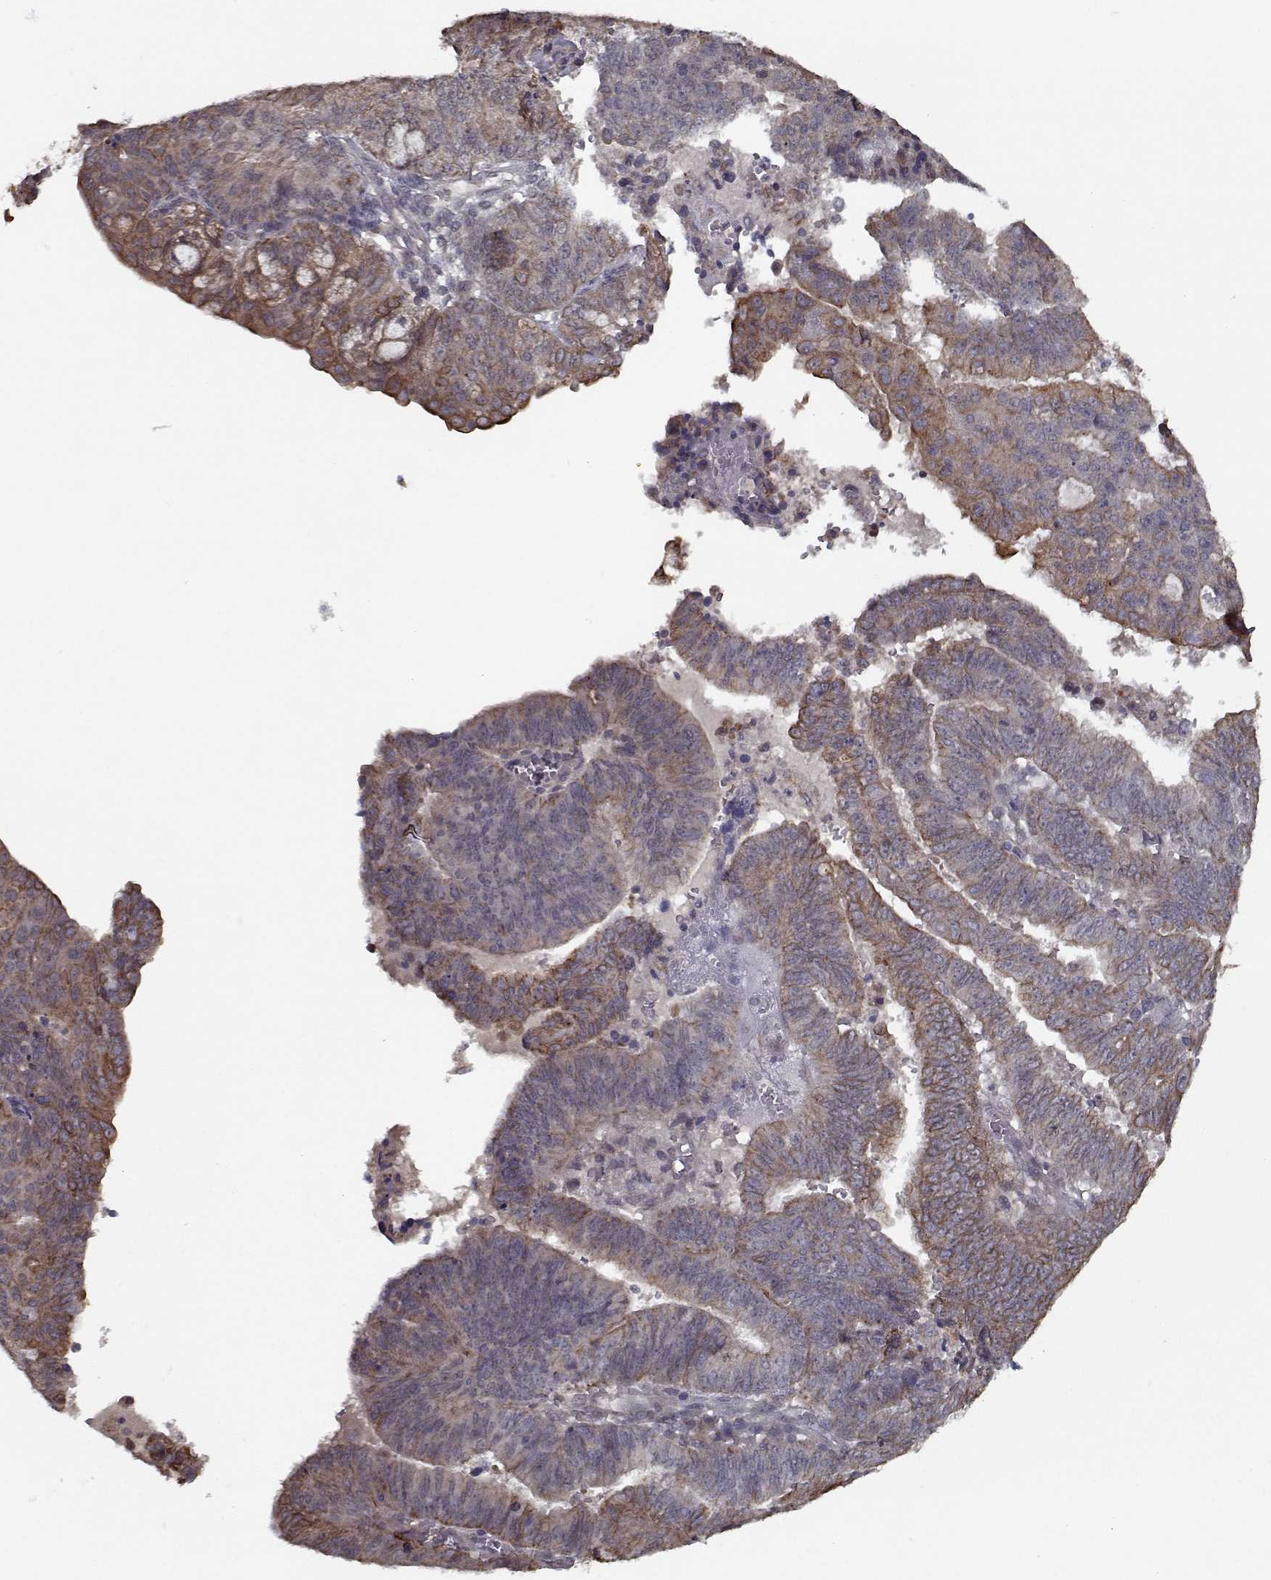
{"staining": {"intensity": "moderate", "quantity": "25%-75%", "location": "cytoplasmic/membranous"}, "tissue": "endometrial cancer", "cell_type": "Tumor cells", "image_type": "cancer", "snomed": [{"axis": "morphology", "description": "Adenocarcinoma, NOS"}, {"axis": "topography", "description": "Endometrium"}], "caption": "Immunohistochemistry (IHC) image of human endometrial cancer (adenocarcinoma) stained for a protein (brown), which reveals medium levels of moderate cytoplasmic/membranous expression in approximately 25%-75% of tumor cells.", "gene": "NLK", "patient": {"sex": "female", "age": 82}}